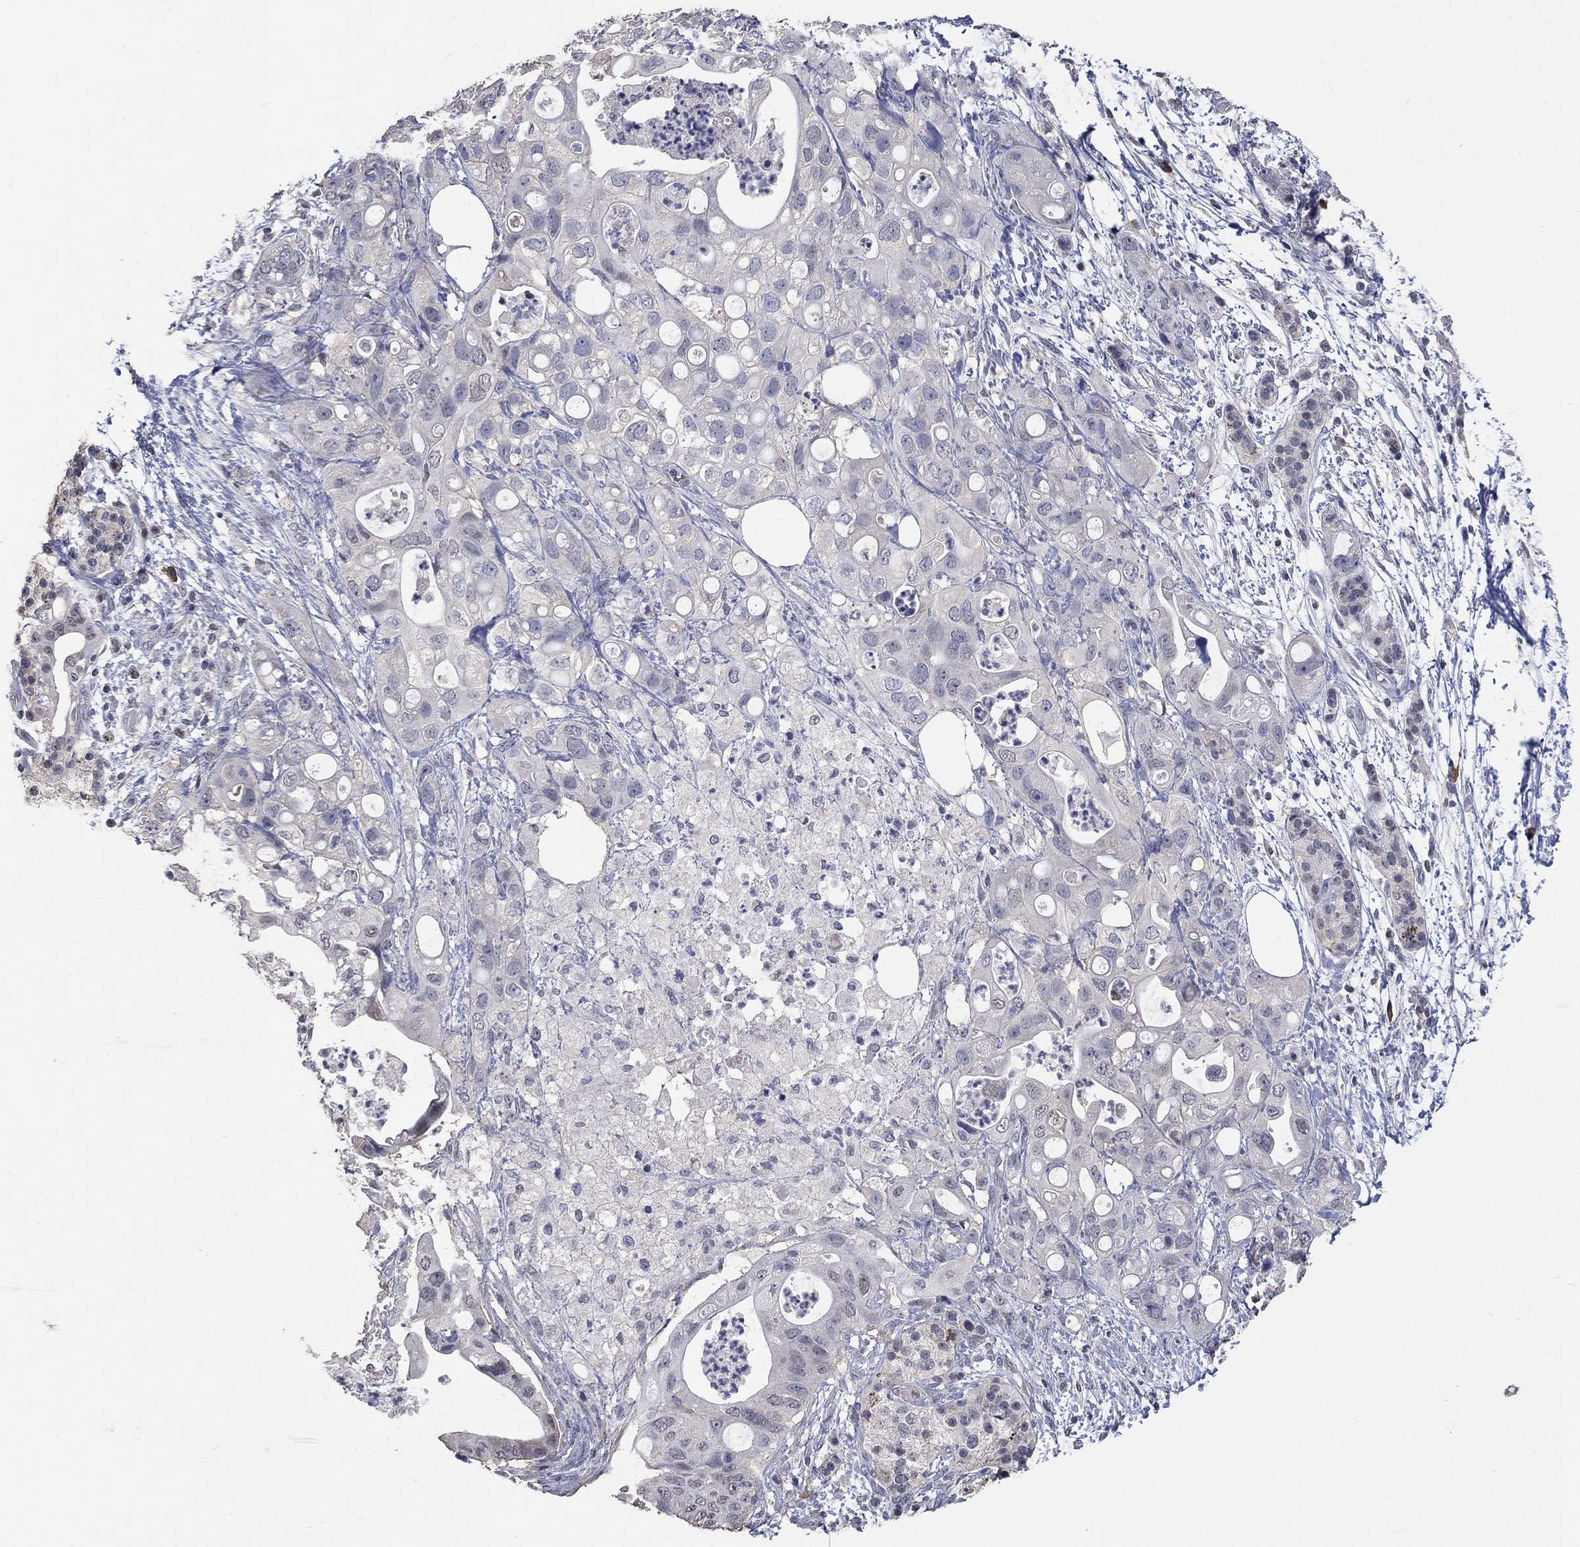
{"staining": {"intensity": "negative", "quantity": "none", "location": "none"}, "tissue": "pancreatic cancer", "cell_type": "Tumor cells", "image_type": "cancer", "snomed": [{"axis": "morphology", "description": "Adenocarcinoma, NOS"}, {"axis": "topography", "description": "Pancreas"}], "caption": "Tumor cells are negative for protein expression in human pancreatic adenocarcinoma.", "gene": "ZBTB18", "patient": {"sex": "female", "age": 72}}